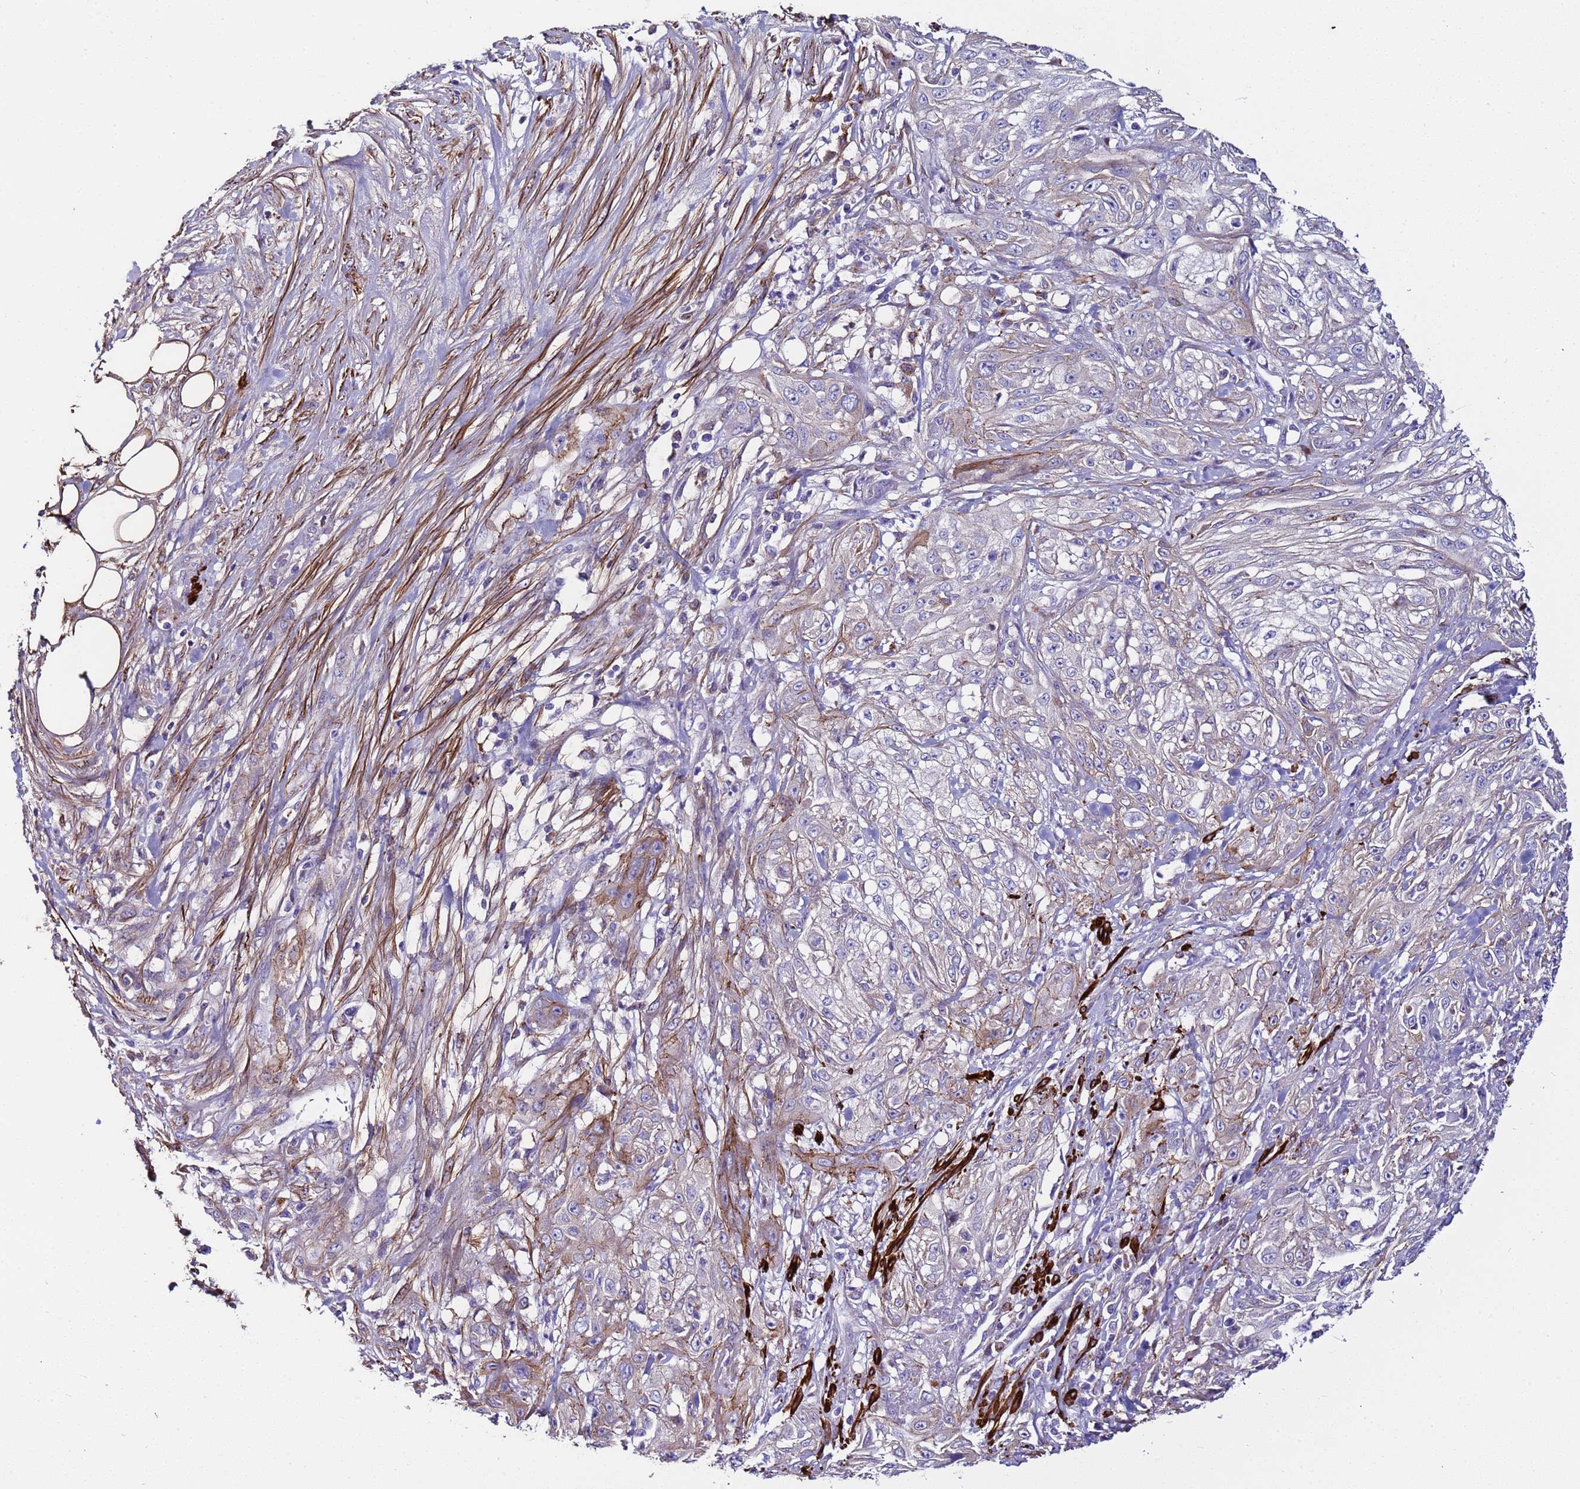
{"staining": {"intensity": "weak", "quantity": "<25%", "location": "cytoplasmic/membranous"}, "tissue": "skin cancer", "cell_type": "Tumor cells", "image_type": "cancer", "snomed": [{"axis": "morphology", "description": "Squamous cell carcinoma, NOS"}, {"axis": "morphology", "description": "Squamous cell carcinoma, metastatic, NOS"}, {"axis": "topography", "description": "Skin"}, {"axis": "topography", "description": "Lymph node"}], "caption": "A histopathology image of skin cancer stained for a protein demonstrates no brown staining in tumor cells.", "gene": "RABL2B", "patient": {"sex": "male", "age": 75}}